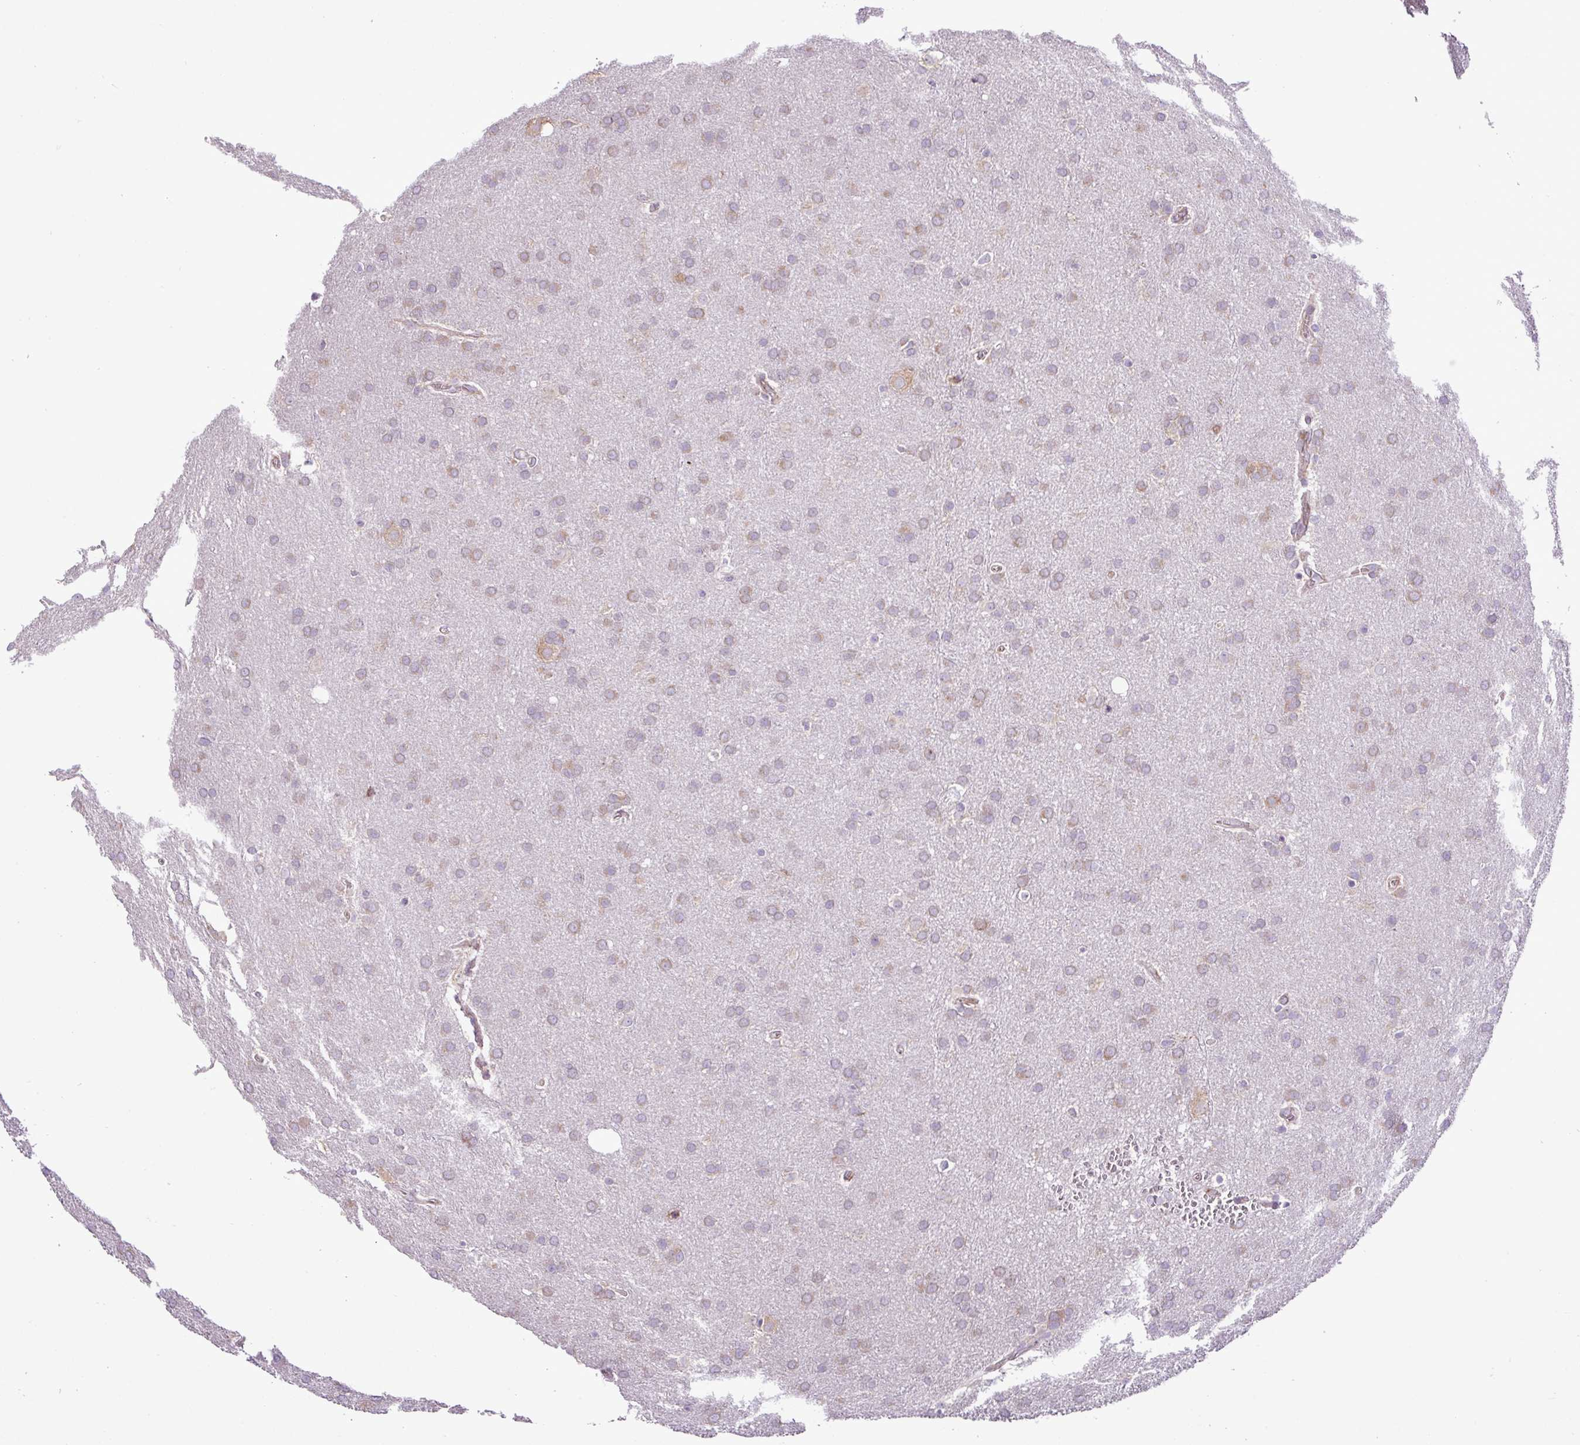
{"staining": {"intensity": "weak", "quantity": "25%-75%", "location": "cytoplasmic/membranous"}, "tissue": "glioma", "cell_type": "Tumor cells", "image_type": "cancer", "snomed": [{"axis": "morphology", "description": "Glioma, malignant, Low grade"}, {"axis": "topography", "description": "Brain"}], "caption": "This photomicrograph displays IHC staining of low-grade glioma (malignant), with low weak cytoplasmic/membranous positivity in about 25%-75% of tumor cells.", "gene": "RPL13", "patient": {"sex": "female", "age": 32}}